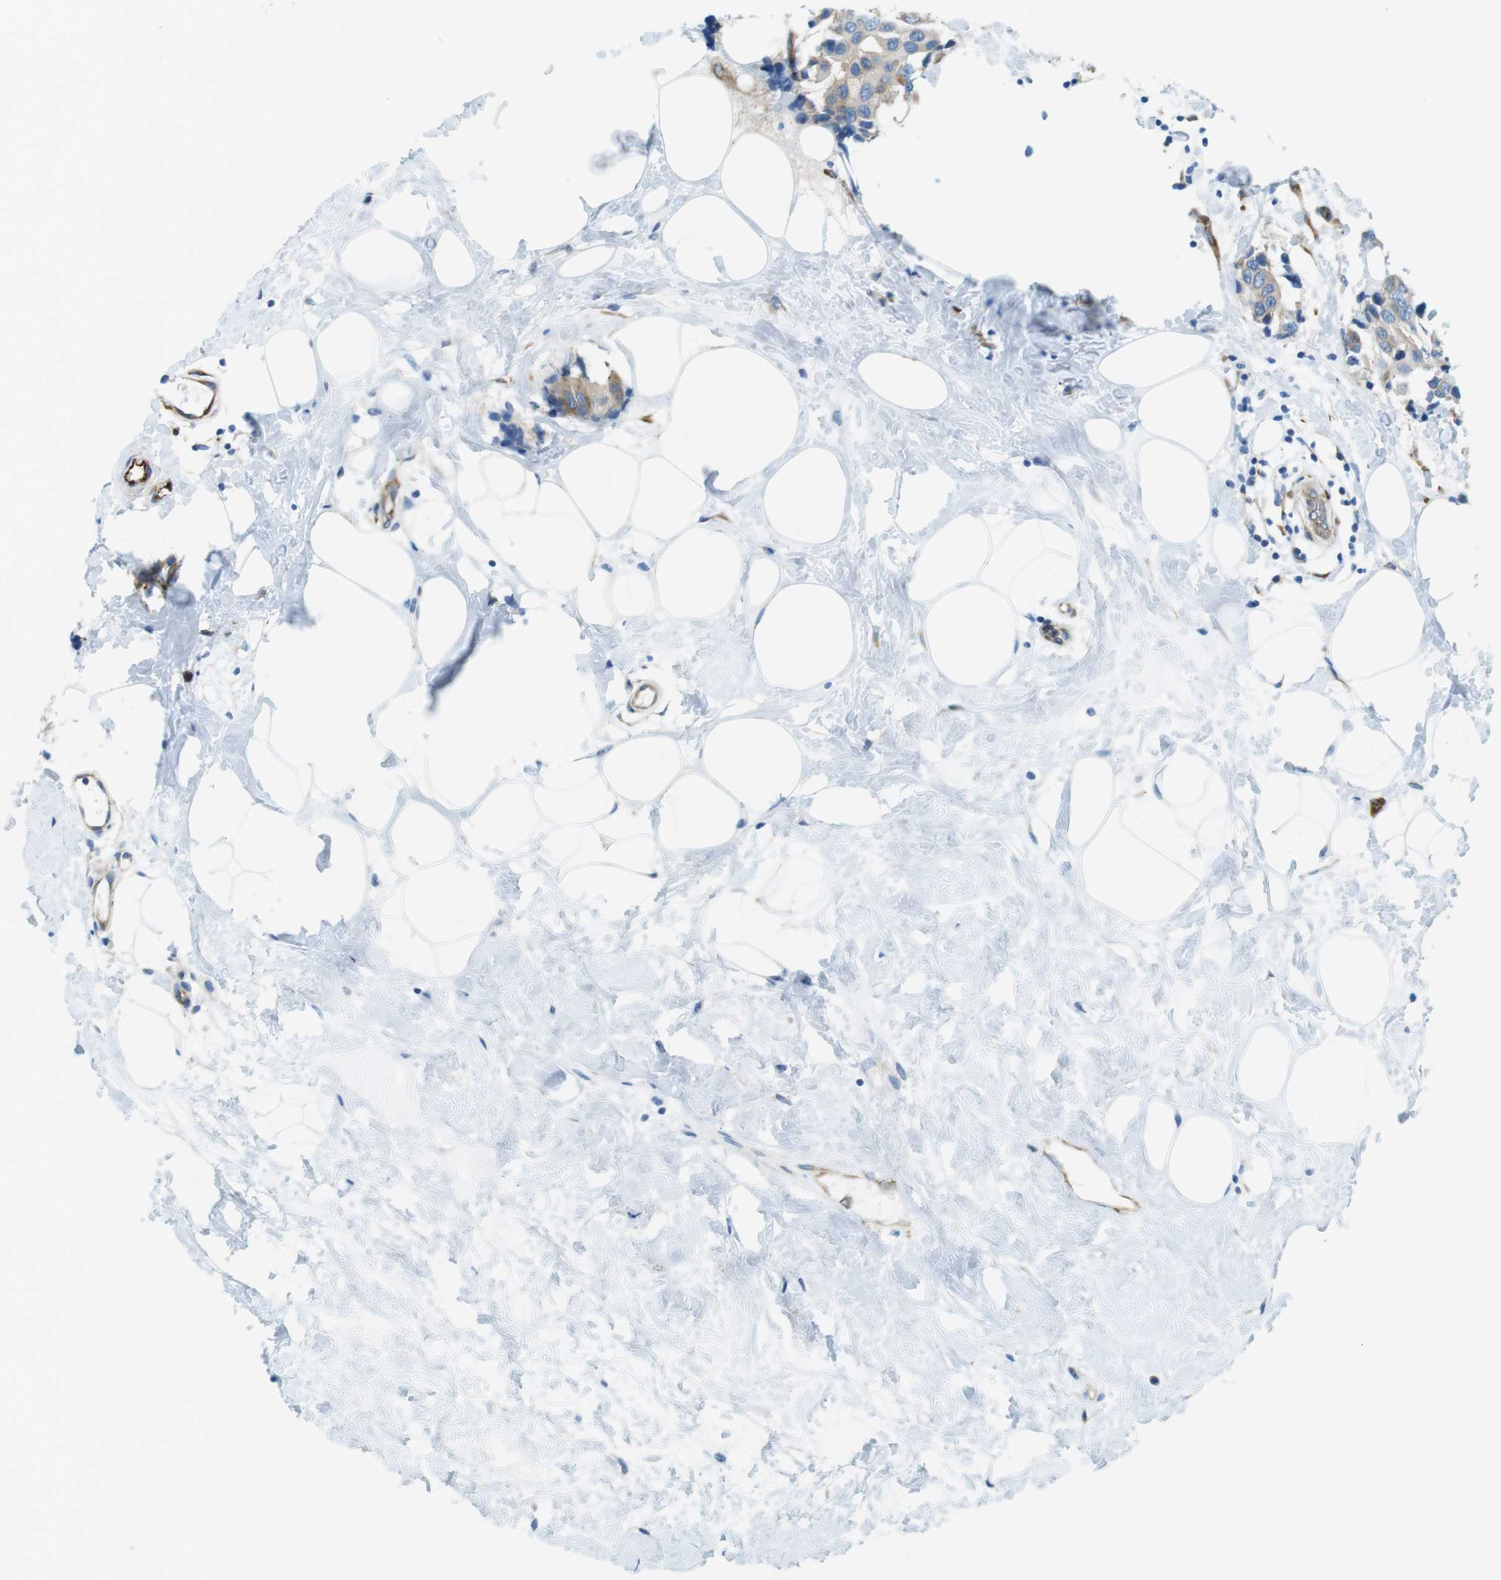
{"staining": {"intensity": "weak", "quantity": ">75%", "location": "cytoplasmic/membranous"}, "tissue": "breast cancer", "cell_type": "Tumor cells", "image_type": "cancer", "snomed": [{"axis": "morphology", "description": "Normal tissue, NOS"}, {"axis": "morphology", "description": "Duct carcinoma"}, {"axis": "topography", "description": "Breast"}], "caption": "A high-resolution histopathology image shows IHC staining of breast cancer, which shows weak cytoplasmic/membranous staining in about >75% of tumor cells. (DAB (3,3'-diaminobenzidine) IHC, brown staining for protein, blue staining for nuclei).", "gene": "EMP2", "patient": {"sex": "female", "age": 39}}